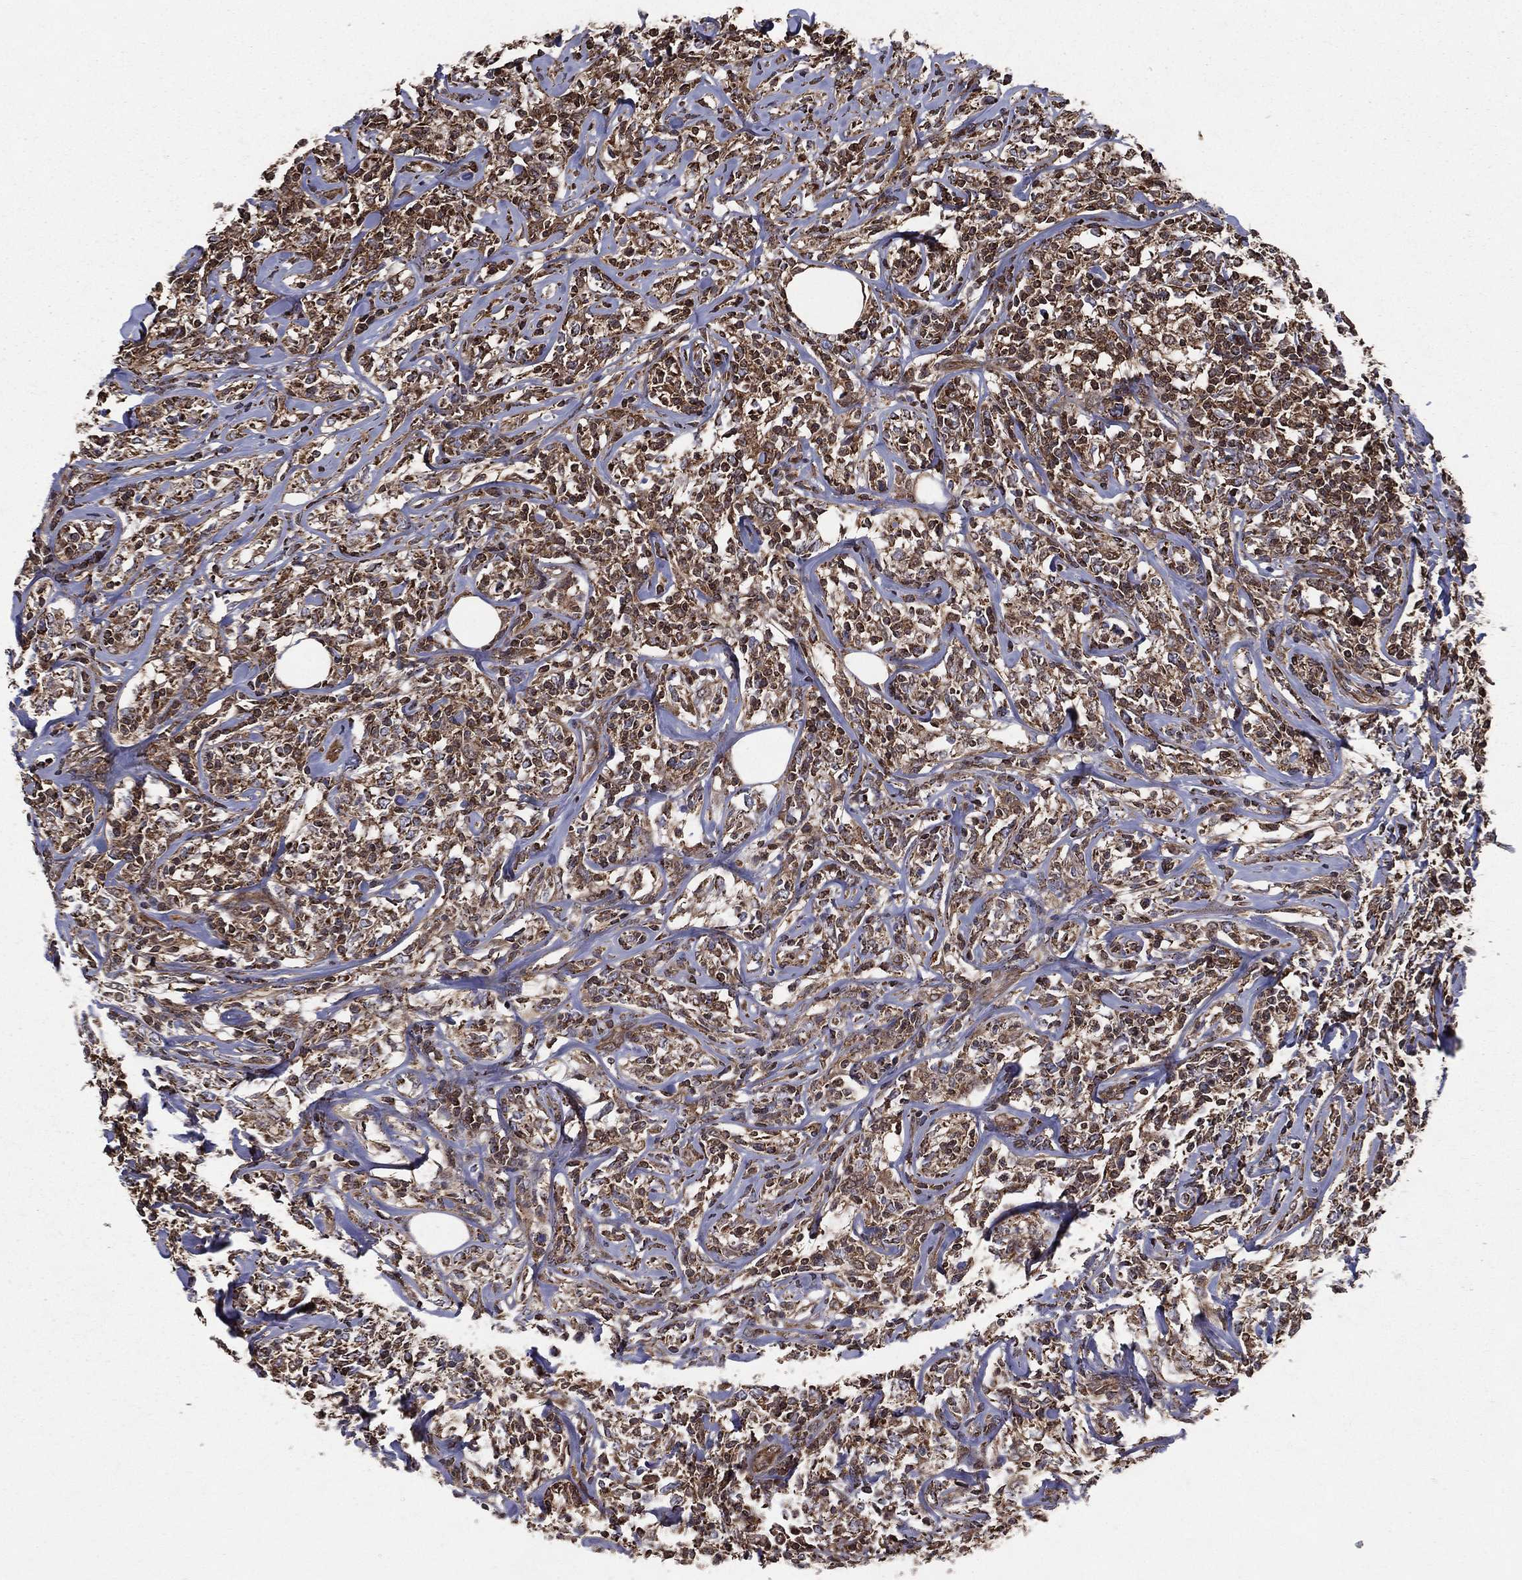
{"staining": {"intensity": "moderate", "quantity": ">75%", "location": "cytoplasmic/membranous"}, "tissue": "lymphoma", "cell_type": "Tumor cells", "image_type": "cancer", "snomed": [{"axis": "morphology", "description": "Malignant lymphoma, non-Hodgkin's type, High grade"}, {"axis": "topography", "description": "Lymph node"}], "caption": "Lymphoma stained for a protein displays moderate cytoplasmic/membranous positivity in tumor cells.", "gene": "RIGI", "patient": {"sex": "female", "age": 84}}